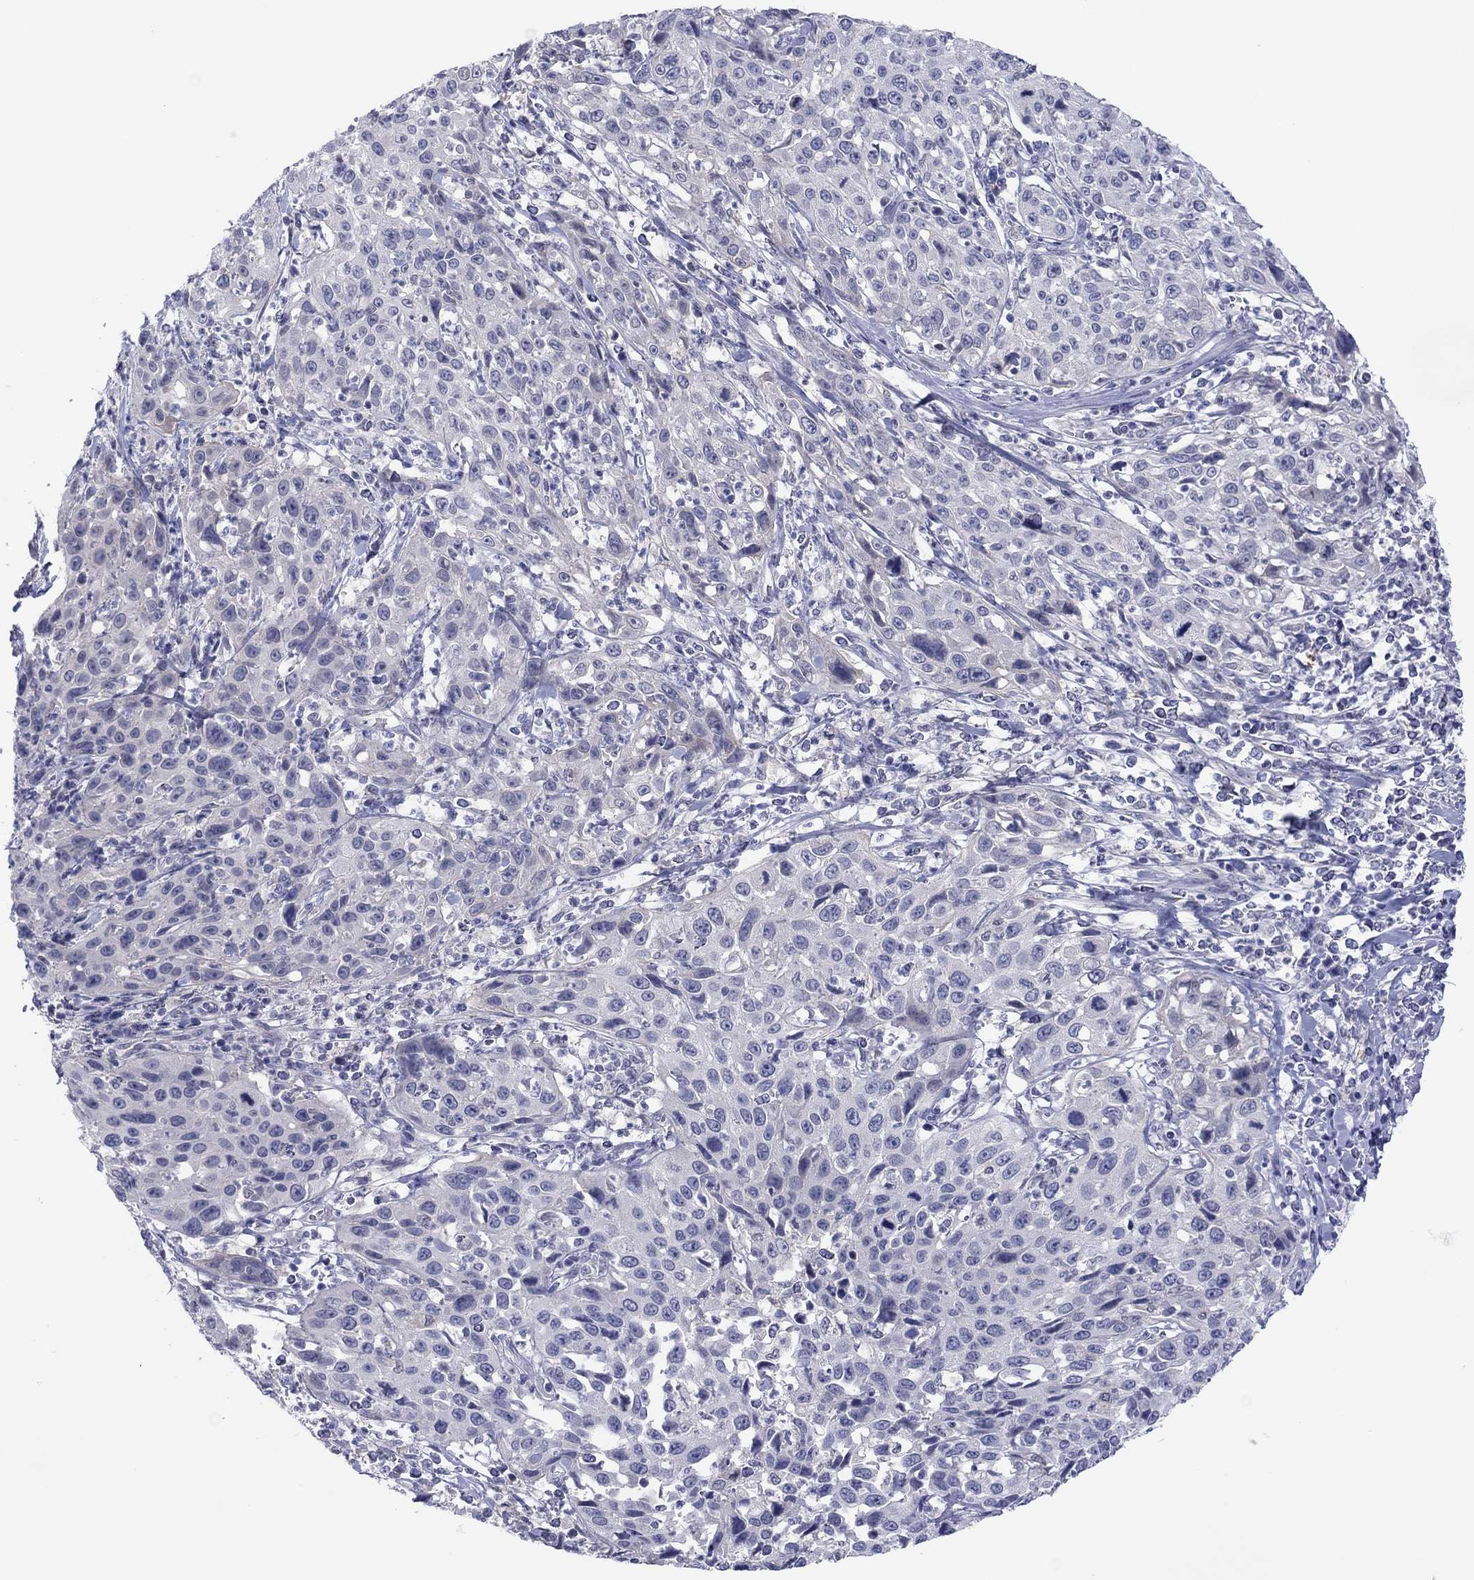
{"staining": {"intensity": "negative", "quantity": "none", "location": "none"}, "tissue": "cervical cancer", "cell_type": "Tumor cells", "image_type": "cancer", "snomed": [{"axis": "morphology", "description": "Squamous cell carcinoma, NOS"}, {"axis": "topography", "description": "Cervix"}], "caption": "Cervical cancer was stained to show a protein in brown. There is no significant positivity in tumor cells.", "gene": "CYP2B6", "patient": {"sex": "female", "age": 26}}